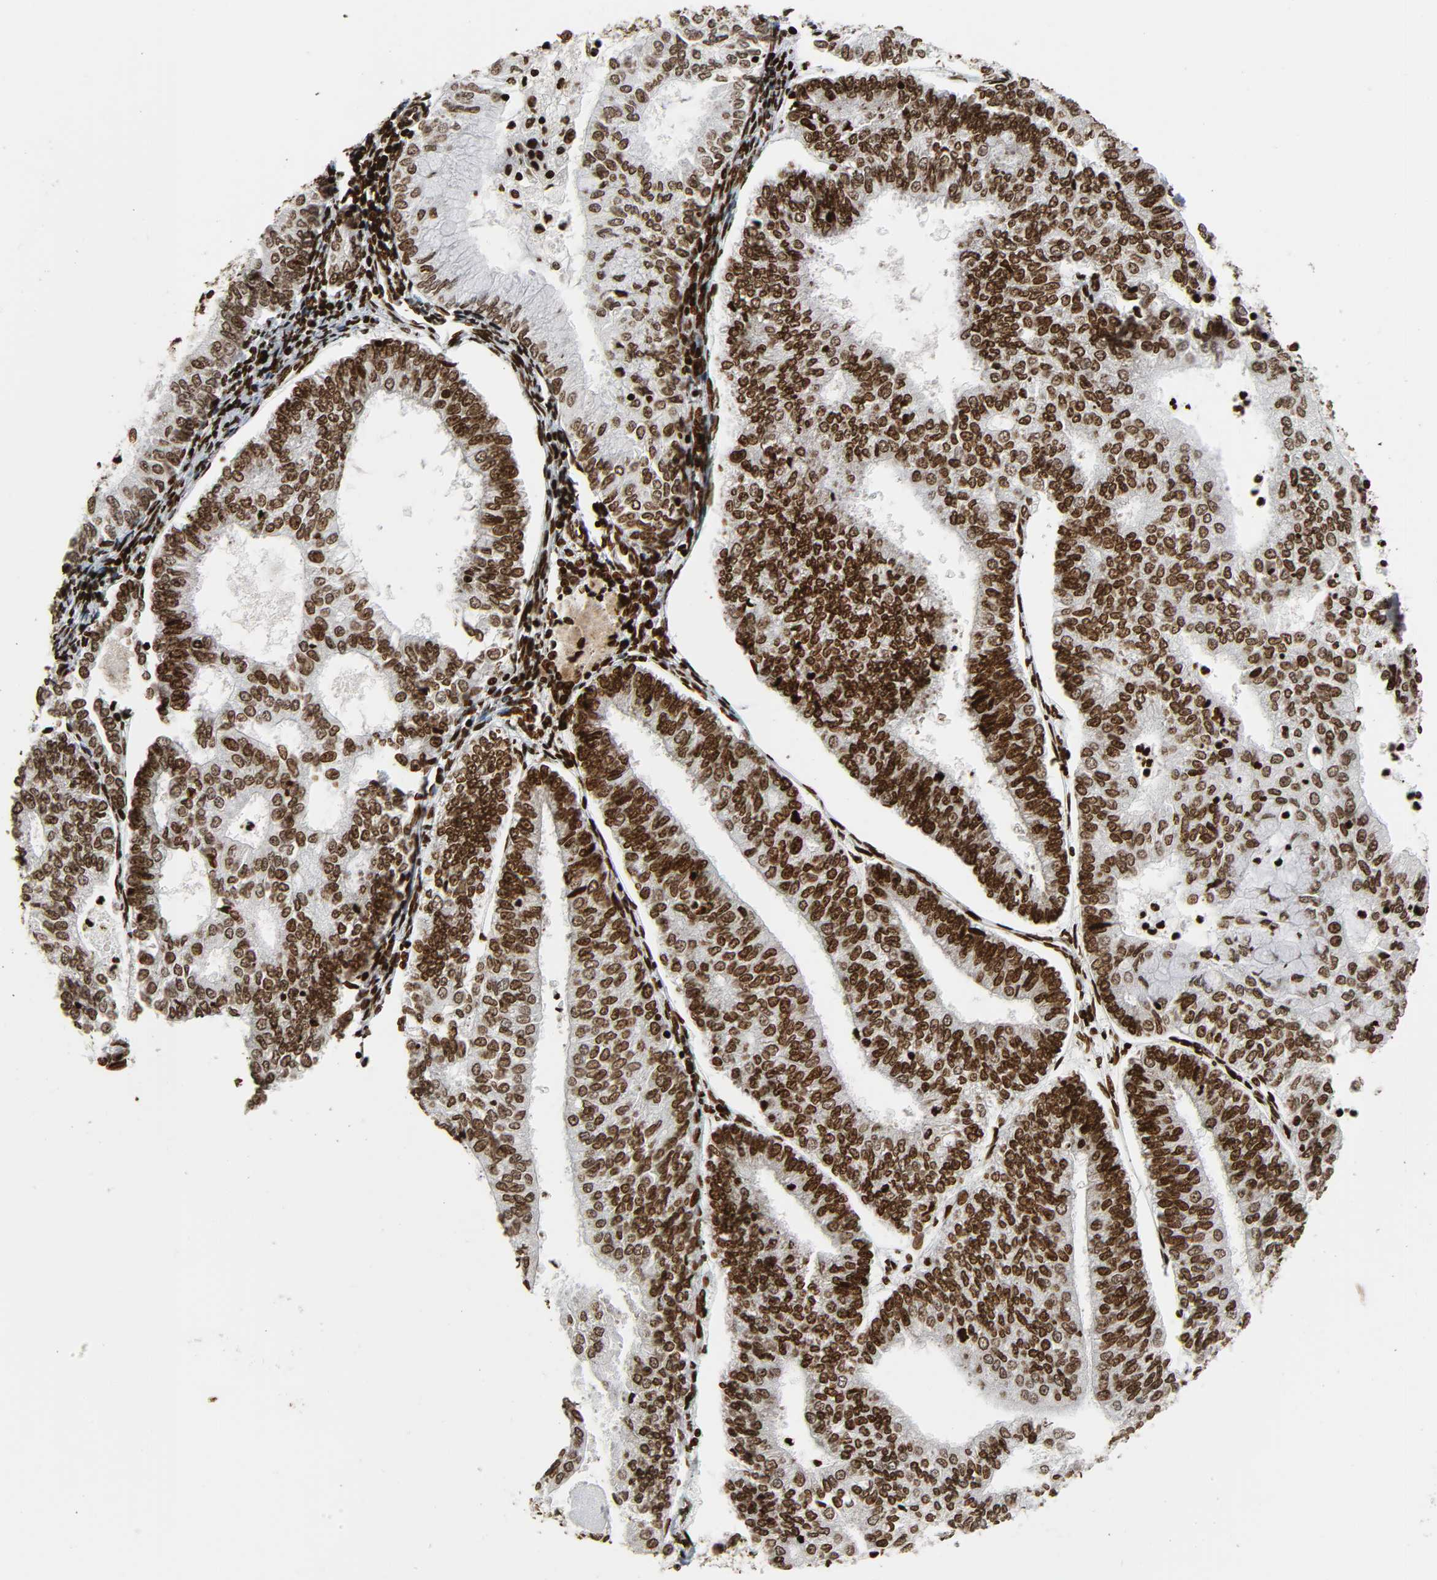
{"staining": {"intensity": "strong", "quantity": ">75%", "location": "nuclear"}, "tissue": "endometrial cancer", "cell_type": "Tumor cells", "image_type": "cancer", "snomed": [{"axis": "morphology", "description": "Adenocarcinoma, NOS"}, {"axis": "topography", "description": "Endometrium"}], "caption": "Strong nuclear expression is identified in about >75% of tumor cells in endometrial cancer.", "gene": "RXRA", "patient": {"sex": "female", "age": 59}}